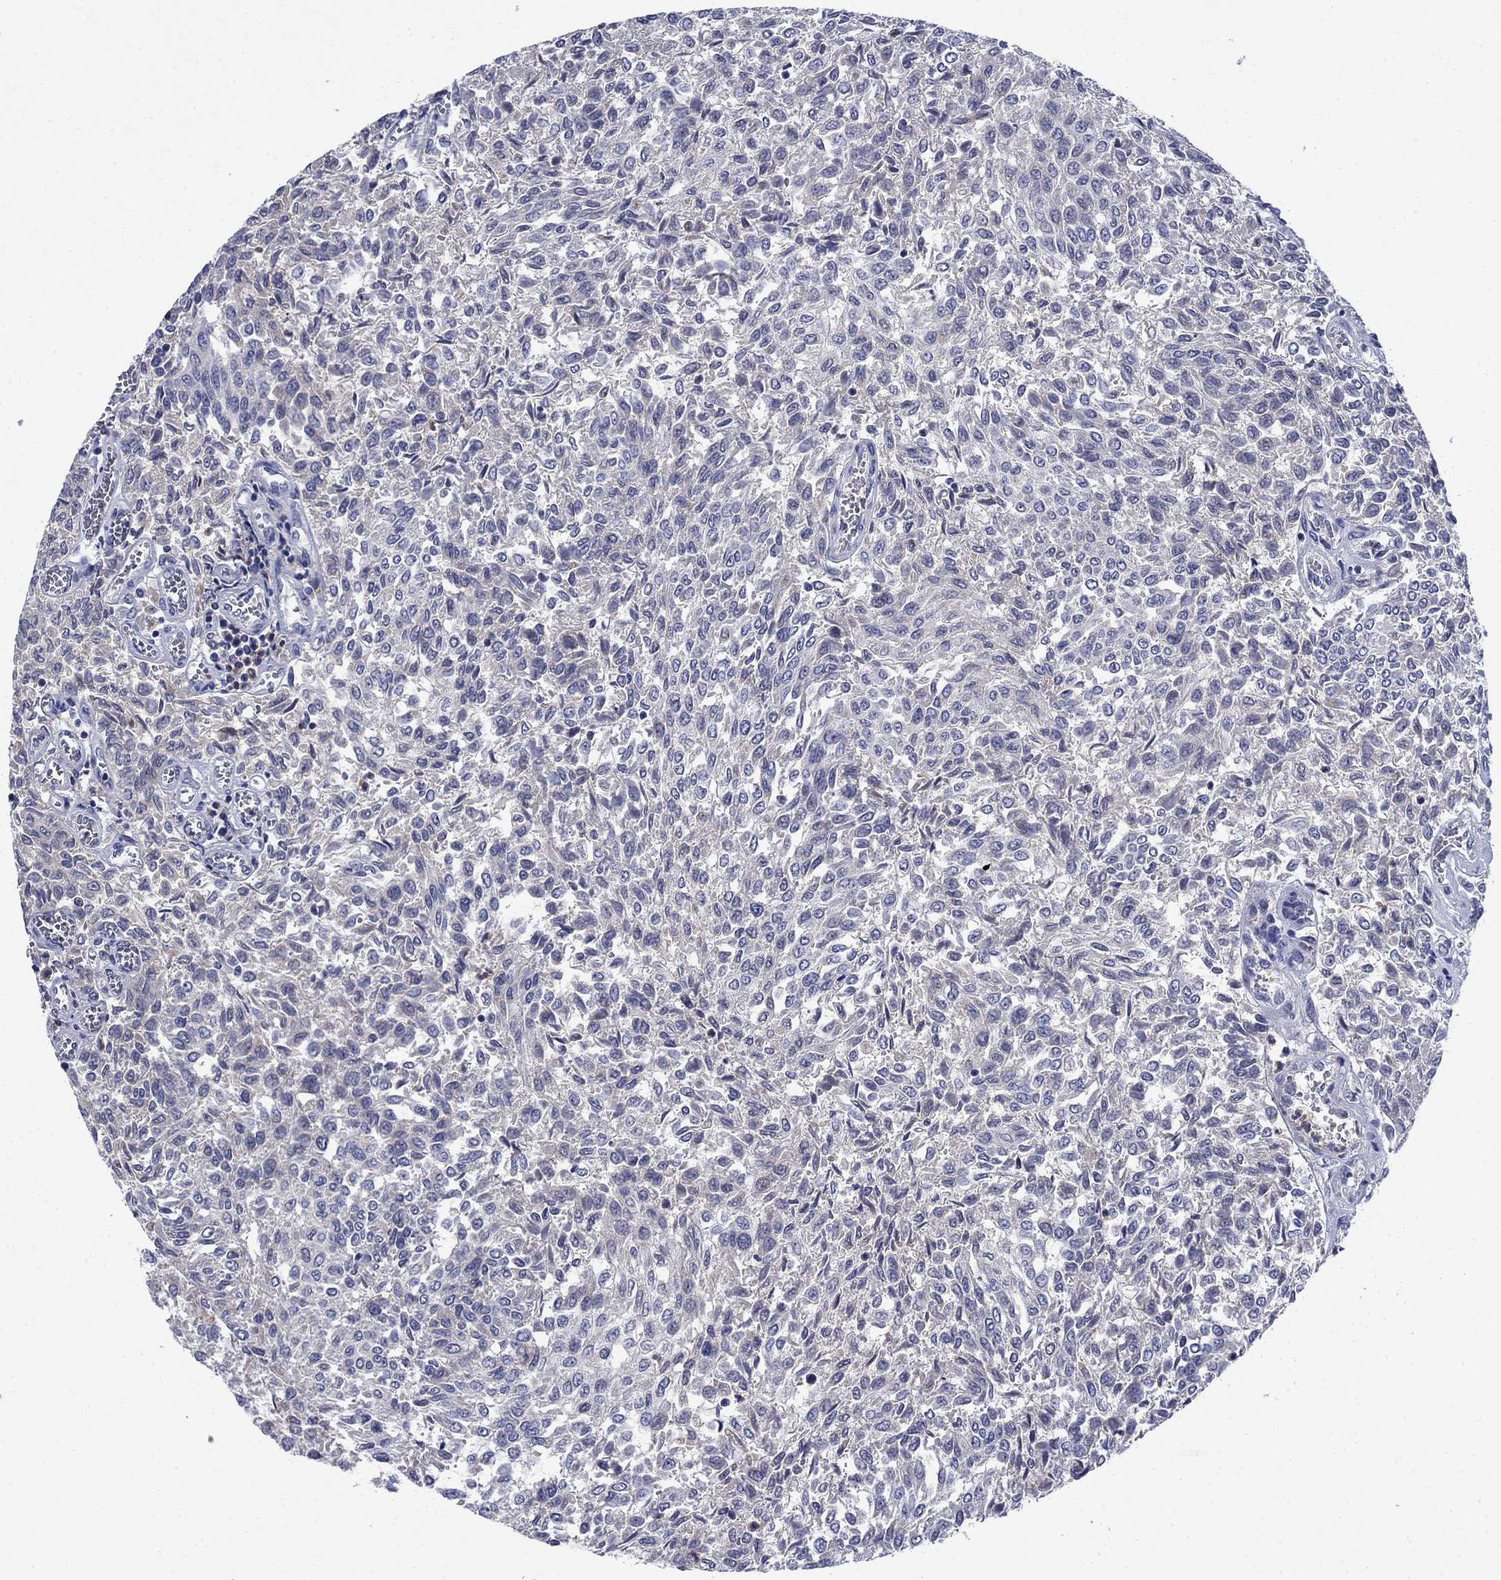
{"staining": {"intensity": "negative", "quantity": "none", "location": "none"}, "tissue": "urothelial cancer", "cell_type": "Tumor cells", "image_type": "cancer", "snomed": [{"axis": "morphology", "description": "Urothelial carcinoma, Low grade"}, {"axis": "topography", "description": "Urinary bladder"}], "caption": "This is an immunohistochemistry (IHC) histopathology image of urothelial carcinoma (low-grade). There is no staining in tumor cells.", "gene": "STAB2", "patient": {"sex": "male", "age": 78}}